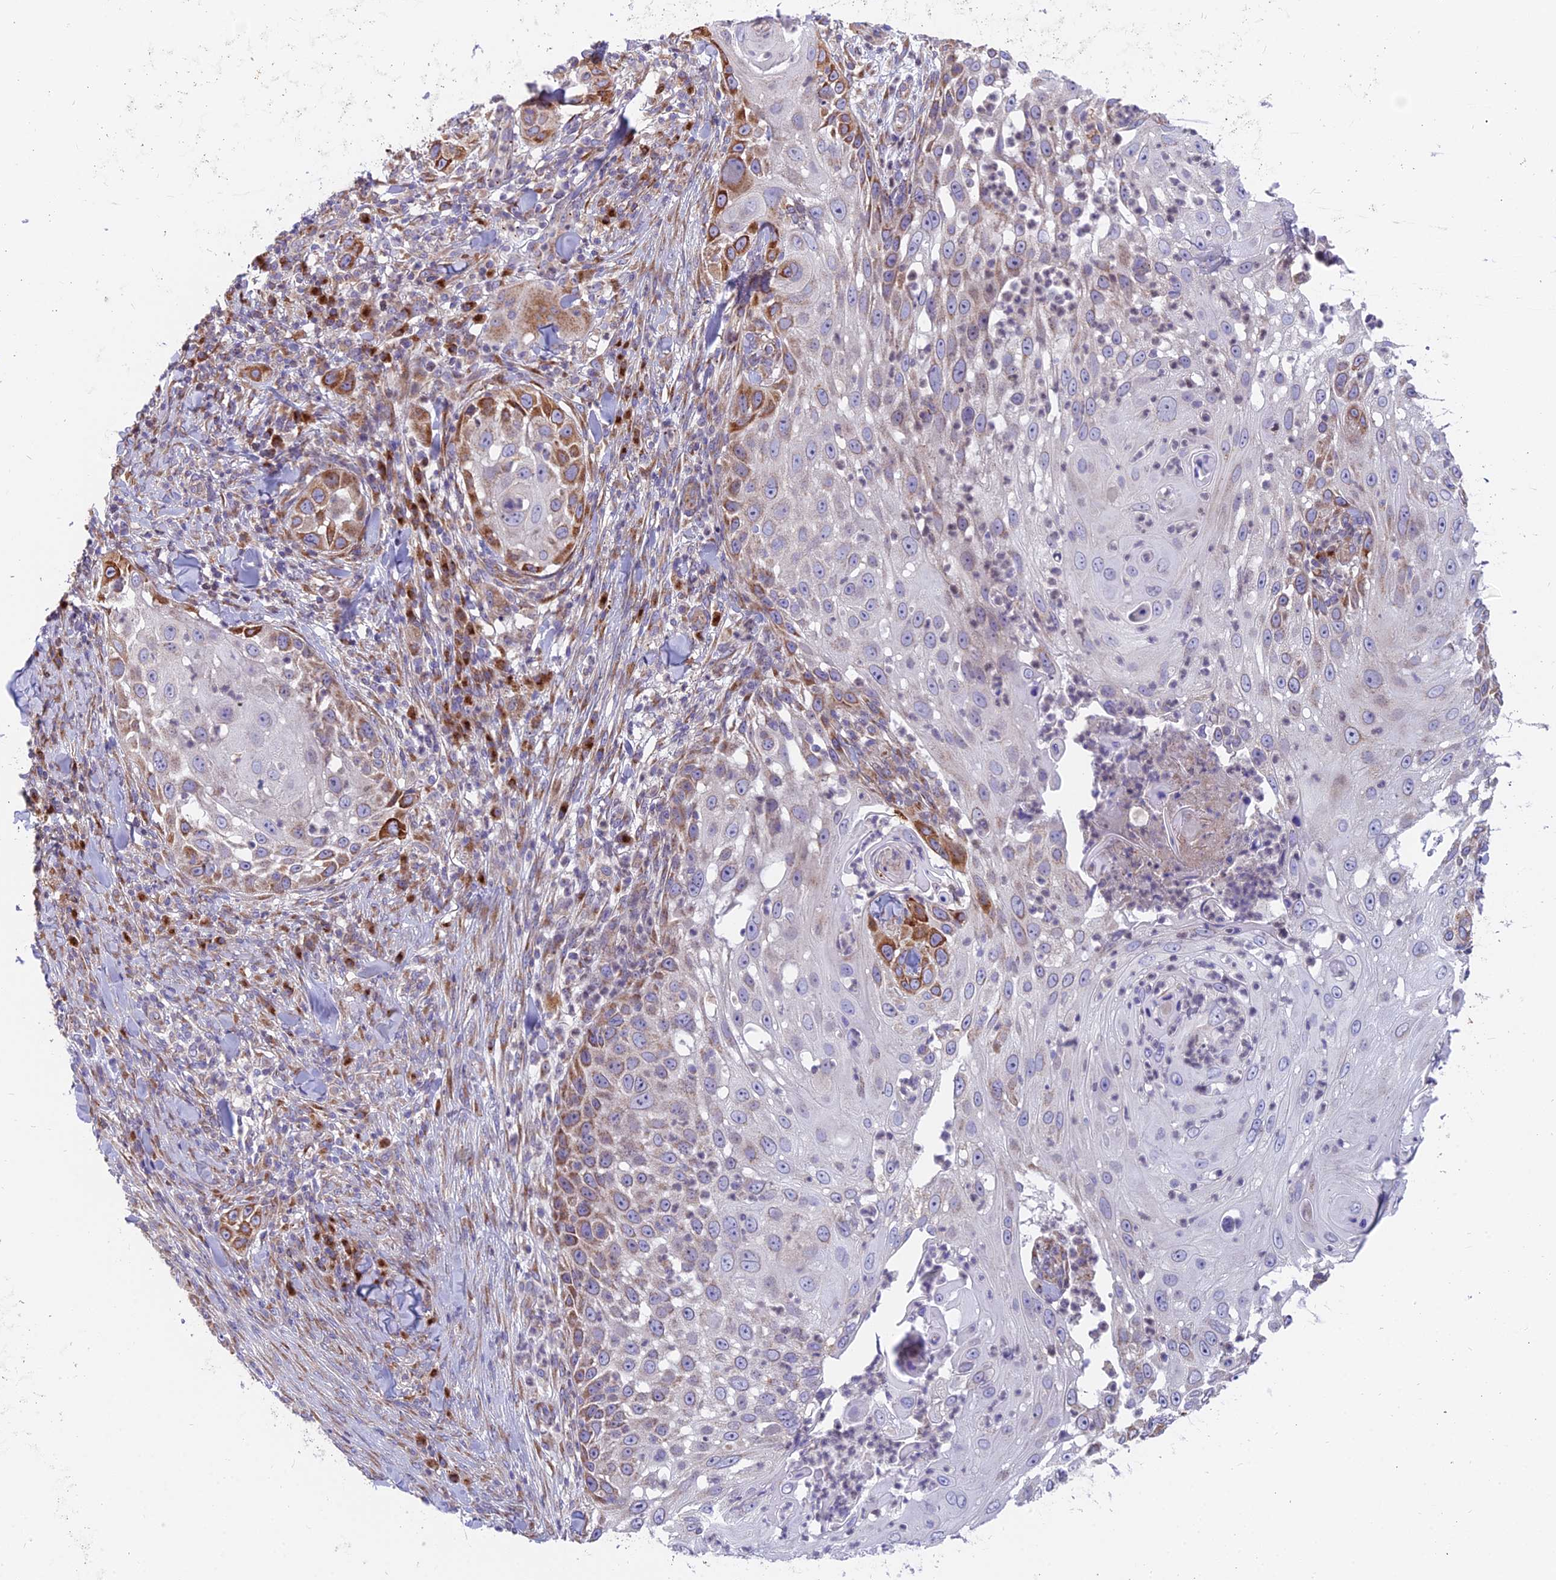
{"staining": {"intensity": "strong", "quantity": "<25%", "location": "cytoplasmic/membranous"}, "tissue": "skin cancer", "cell_type": "Tumor cells", "image_type": "cancer", "snomed": [{"axis": "morphology", "description": "Squamous cell carcinoma, NOS"}, {"axis": "topography", "description": "Skin"}], "caption": "Brown immunohistochemical staining in human skin squamous cell carcinoma displays strong cytoplasmic/membranous staining in approximately <25% of tumor cells.", "gene": "TBC1D20", "patient": {"sex": "female", "age": 44}}